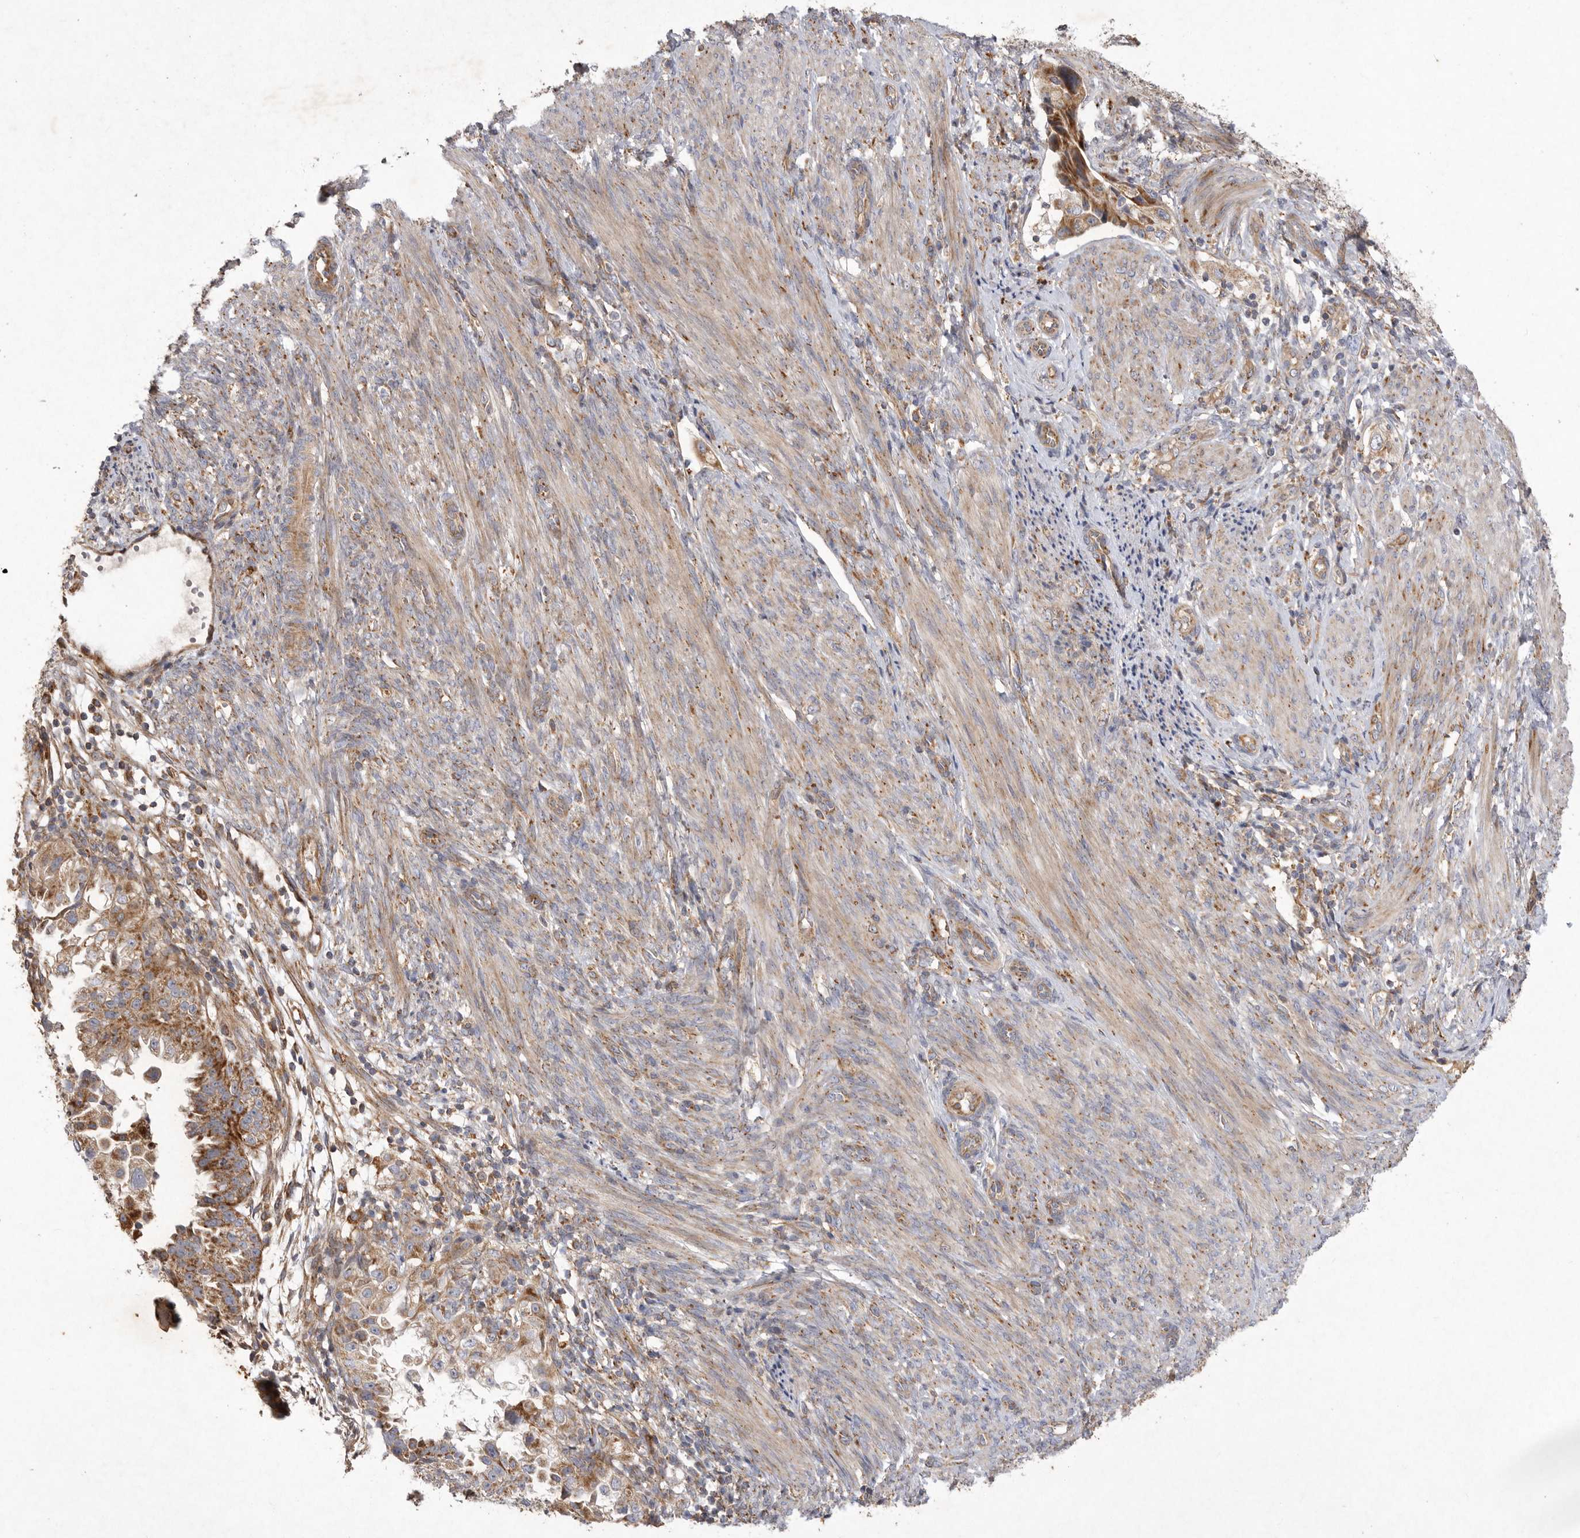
{"staining": {"intensity": "moderate", "quantity": ">75%", "location": "cytoplasmic/membranous"}, "tissue": "endometrial cancer", "cell_type": "Tumor cells", "image_type": "cancer", "snomed": [{"axis": "morphology", "description": "Adenocarcinoma, NOS"}, {"axis": "topography", "description": "Endometrium"}], "caption": "A brown stain labels moderate cytoplasmic/membranous positivity of a protein in endometrial cancer tumor cells. (Stains: DAB (3,3'-diaminobenzidine) in brown, nuclei in blue, Microscopy: brightfield microscopy at high magnification).", "gene": "MRPL41", "patient": {"sex": "female", "age": 85}}